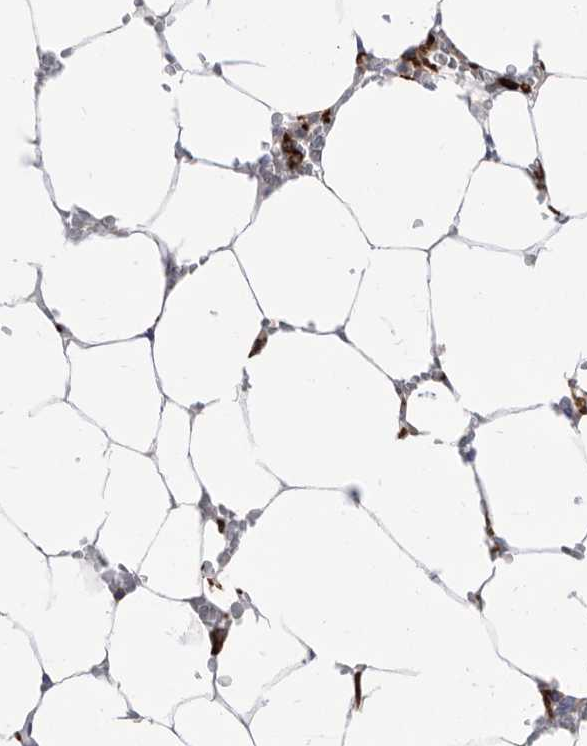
{"staining": {"intensity": "moderate", "quantity": ">75%", "location": "cytoplasmic/membranous"}, "tissue": "bone marrow", "cell_type": "Hematopoietic cells", "image_type": "normal", "snomed": [{"axis": "morphology", "description": "Normal tissue, NOS"}, {"axis": "topography", "description": "Bone marrow"}], "caption": "Protein expression analysis of benign human bone marrow reveals moderate cytoplasmic/membranous expression in about >75% of hematopoietic cells. (Stains: DAB in brown, nuclei in blue, Microscopy: brightfield microscopy at high magnification).", "gene": "SMG7", "patient": {"sex": "male", "age": 70}}